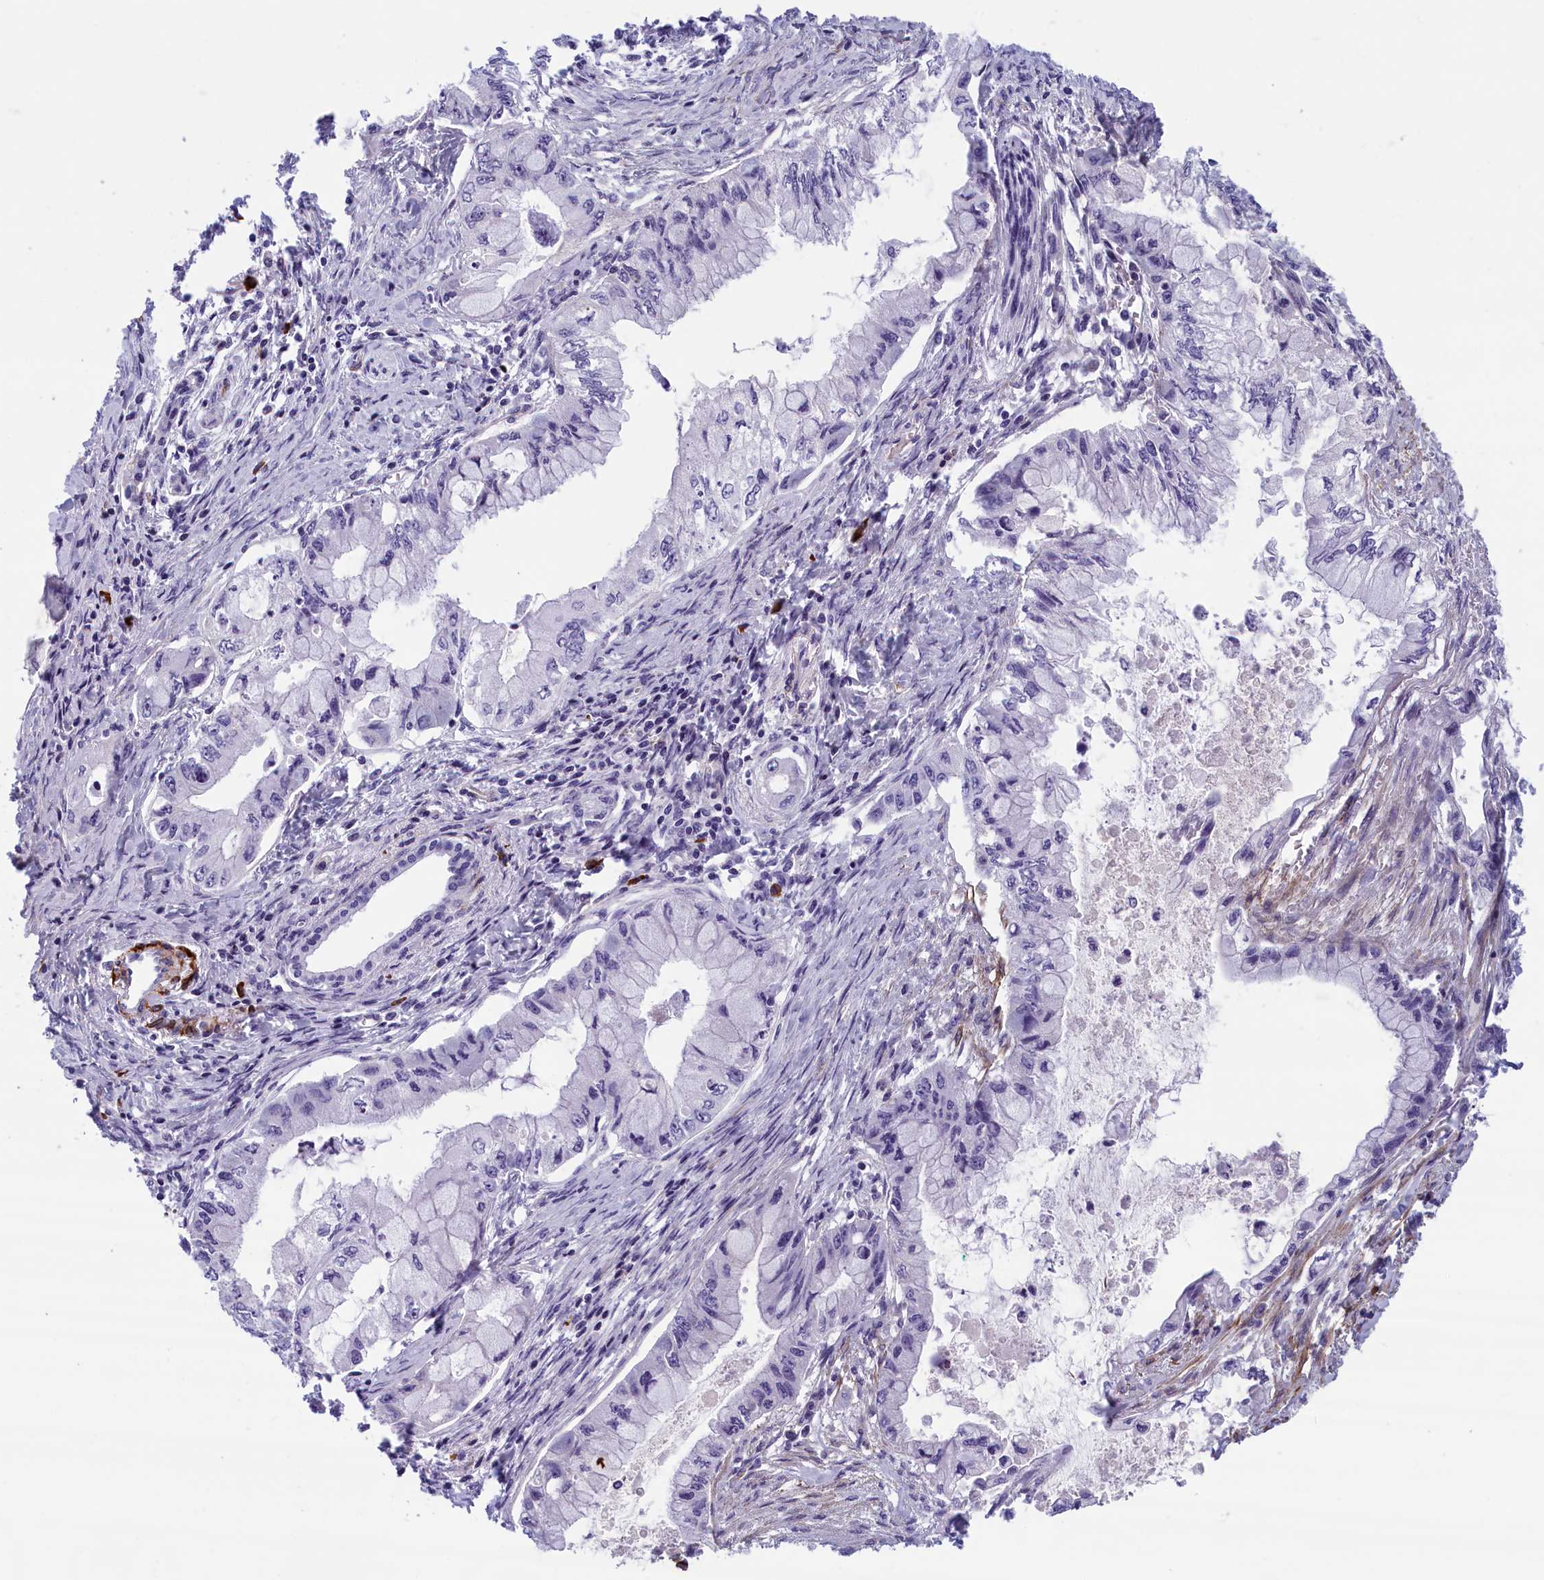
{"staining": {"intensity": "negative", "quantity": "none", "location": "none"}, "tissue": "pancreatic cancer", "cell_type": "Tumor cells", "image_type": "cancer", "snomed": [{"axis": "morphology", "description": "Adenocarcinoma, NOS"}, {"axis": "topography", "description": "Pancreas"}], "caption": "Tumor cells are negative for protein expression in human pancreatic cancer.", "gene": "BCL2L13", "patient": {"sex": "male", "age": 48}}